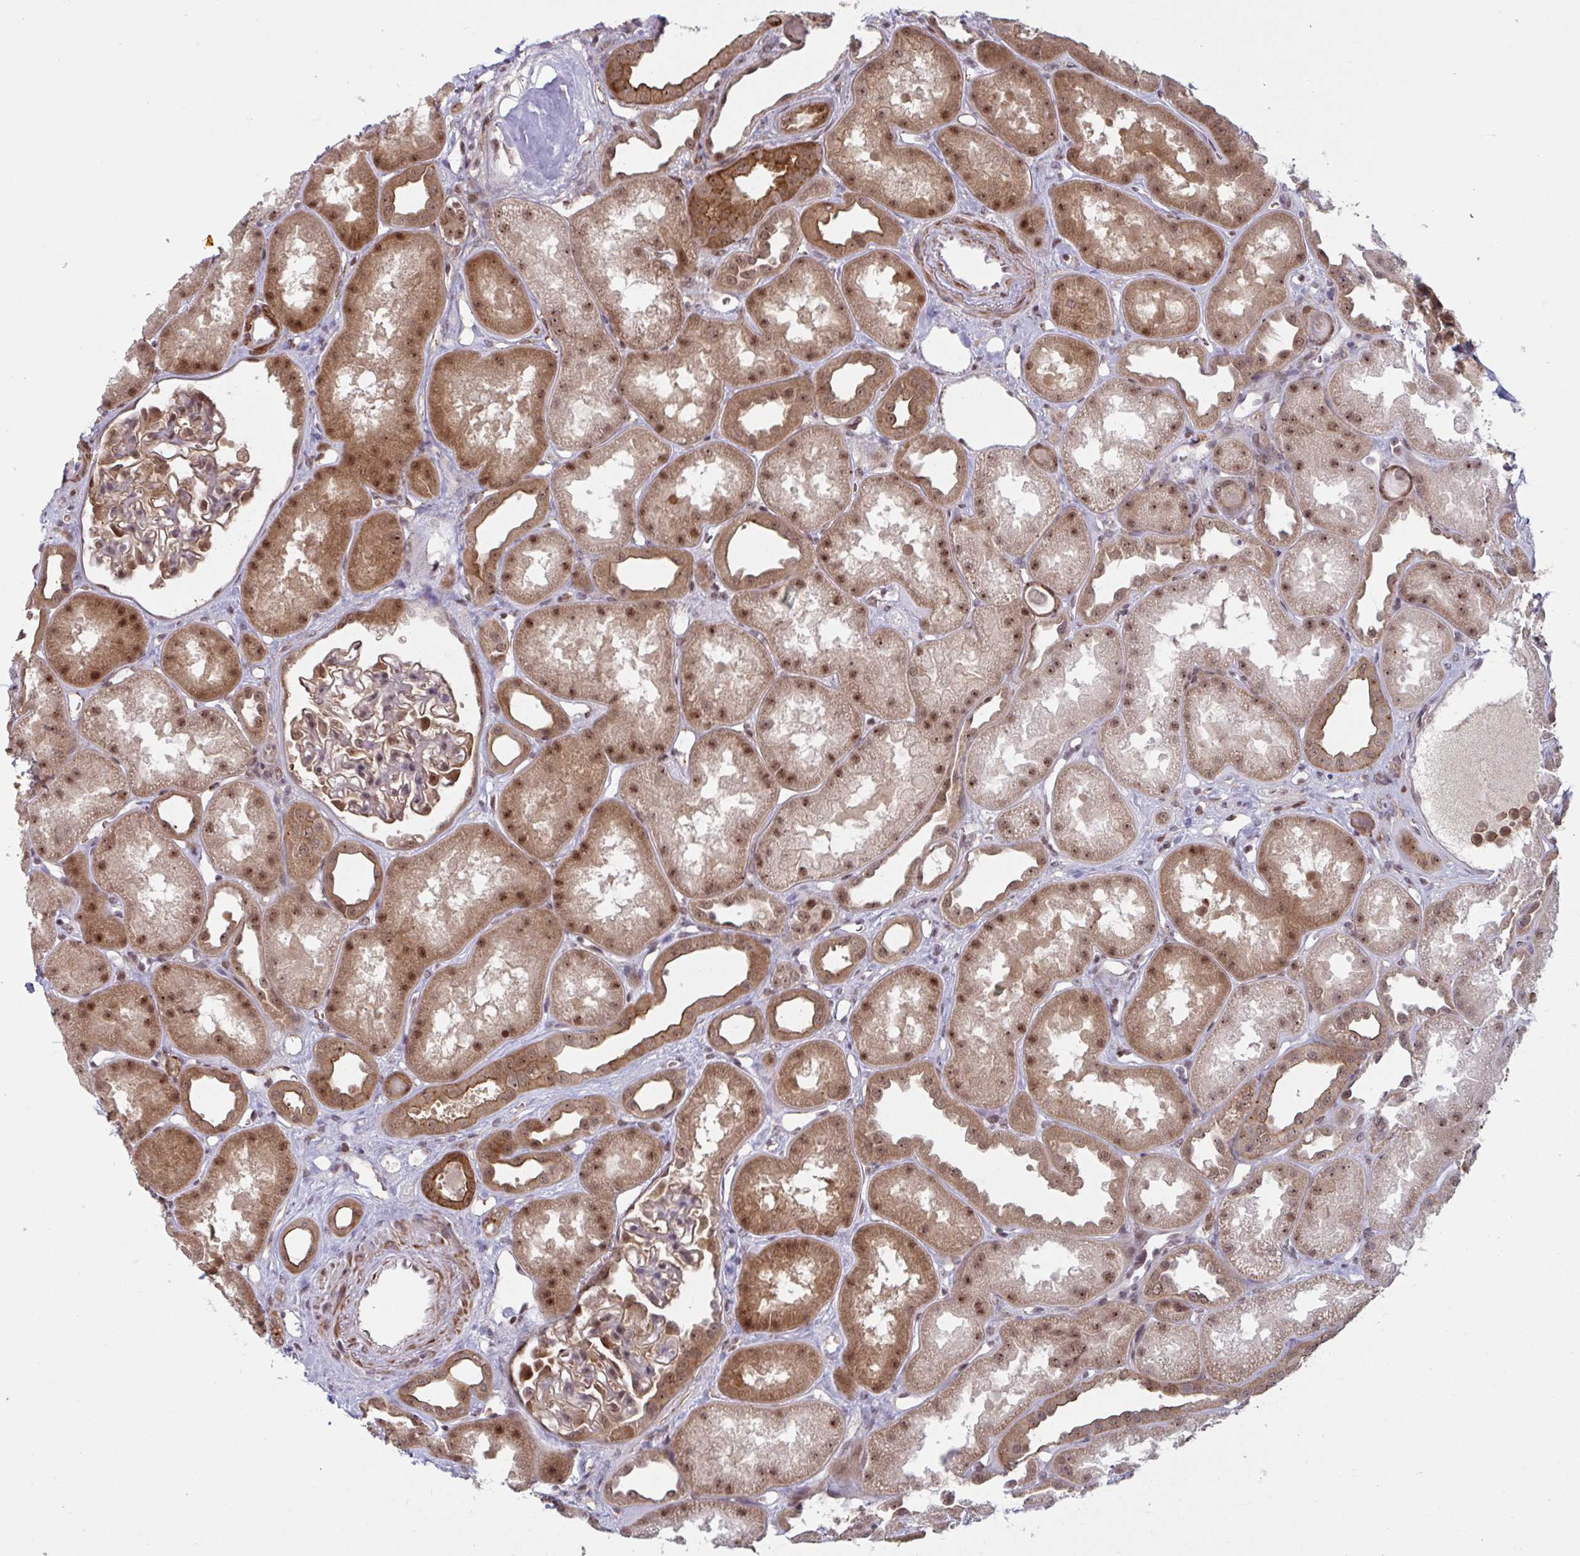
{"staining": {"intensity": "weak", "quantity": "25%-75%", "location": "nuclear"}, "tissue": "kidney", "cell_type": "Cells in glomeruli", "image_type": "normal", "snomed": [{"axis": "morphology", "description": "Normal tissue, NOS"}, {"axis": "topography", "description": "Kidney"}], "caption": "An IHC histopathology image of normal tissue is shown. Protein staining in brown highlights weak nuclear positivity in kidney within cells in glomeruli.", "gene": "NLRP13", "patient": {"sex": "male", "age": 61}}